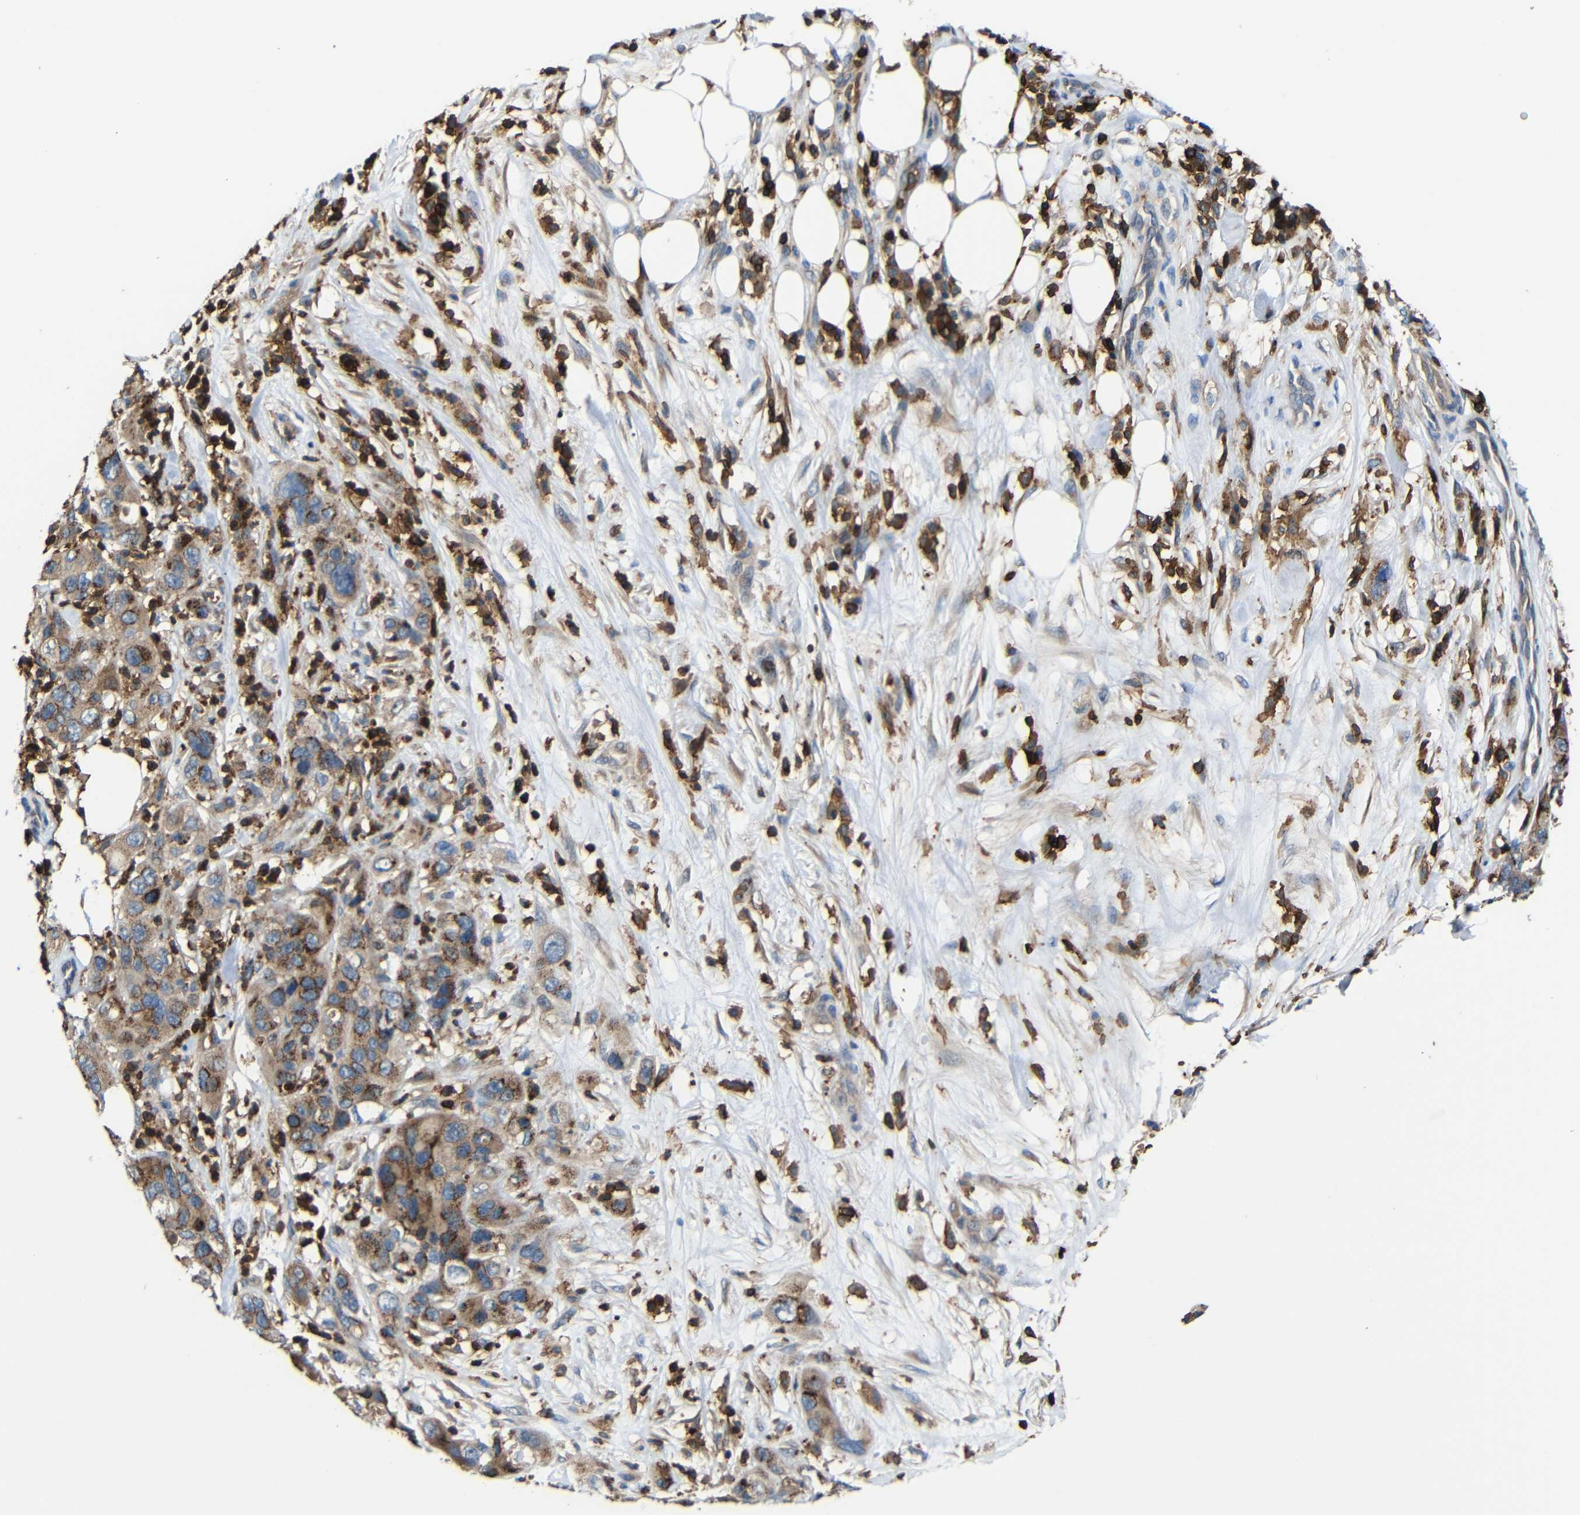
{"staining": {"intensity": "moderate", "quantity": ">75%", "location": "cytoplasmic/membranous"}, "tissue": "pancreatic cancer", "cell_type": "Tumor cells", "image_type": "cancer", "snomed": [{"axis": "morphology", "description": "Adenocarcinoma, NOS"}, {"axis": "topography", "description": "Pancreas"}], "caption": "IHC image of human pancreatic cancer (adenocarcinoma) stained for a protein (brown), which demonstrates medium levels of moderate cytoplasmic/membranous staining in approximately >75% of tumor cells.", "gene": "P2RY12", "patient": {"sex": "female", "age": 71}}